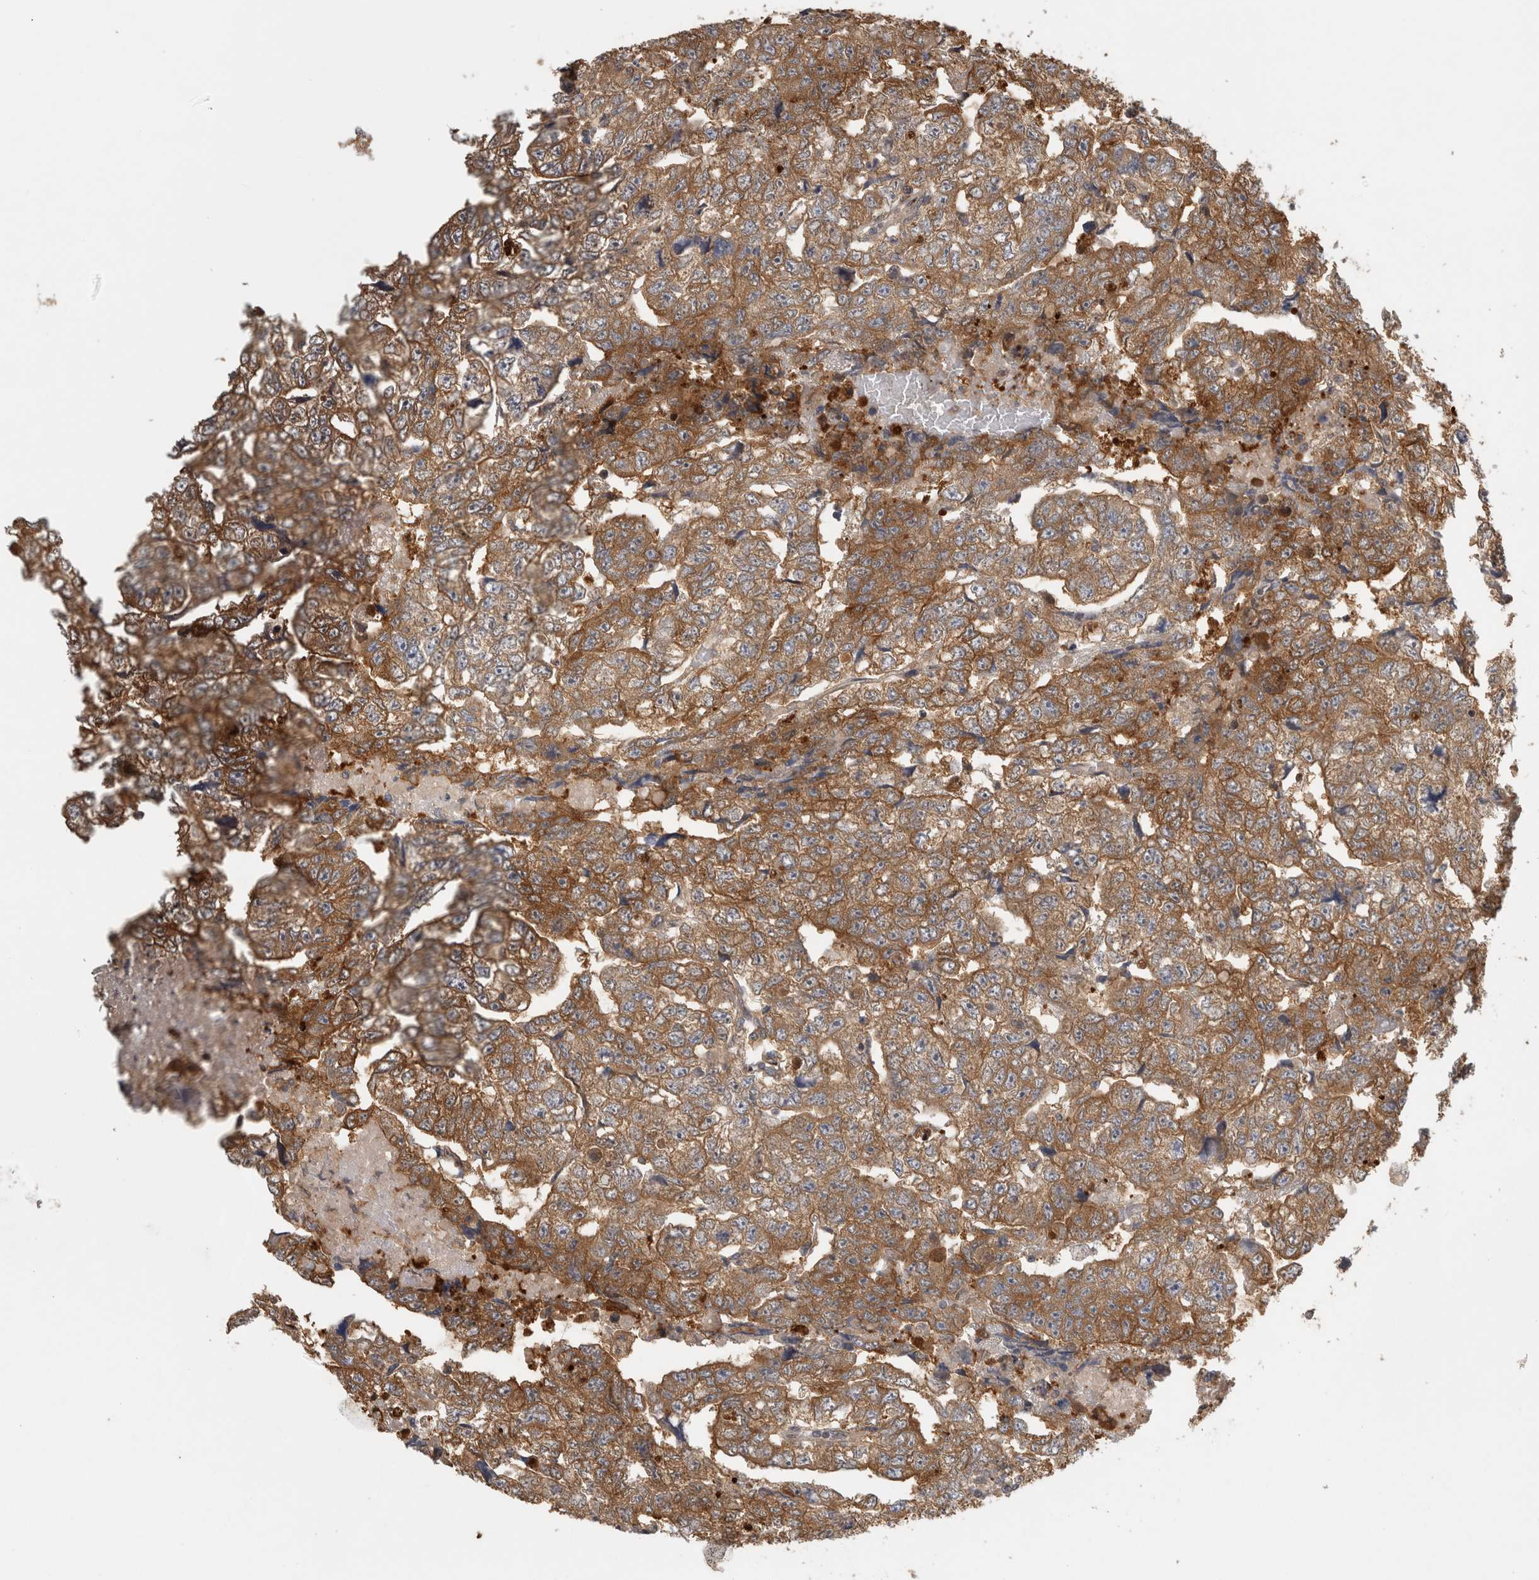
{"staining": {"intensity": "moderate", "quantity": ">75%", "location": "cytoplasmic/membranous"}, "tissue": "testis cancer", "cell_type": "Tumor cells", "image_type": "cancer", "snomed": [{"axis": "morphology", "description": "Carcinoma, Embryonal, NOS"}, {"axis": "topography", "description": "Testis"}], "caption": "This is an image of immunohistochemistry staining of testis embryonal carcinoma, which shows moderate expression in the cytoplasmic/membranous of tumor cells.", "gene": "PIGP", "patient": {"sex": "male", "age": 36}}